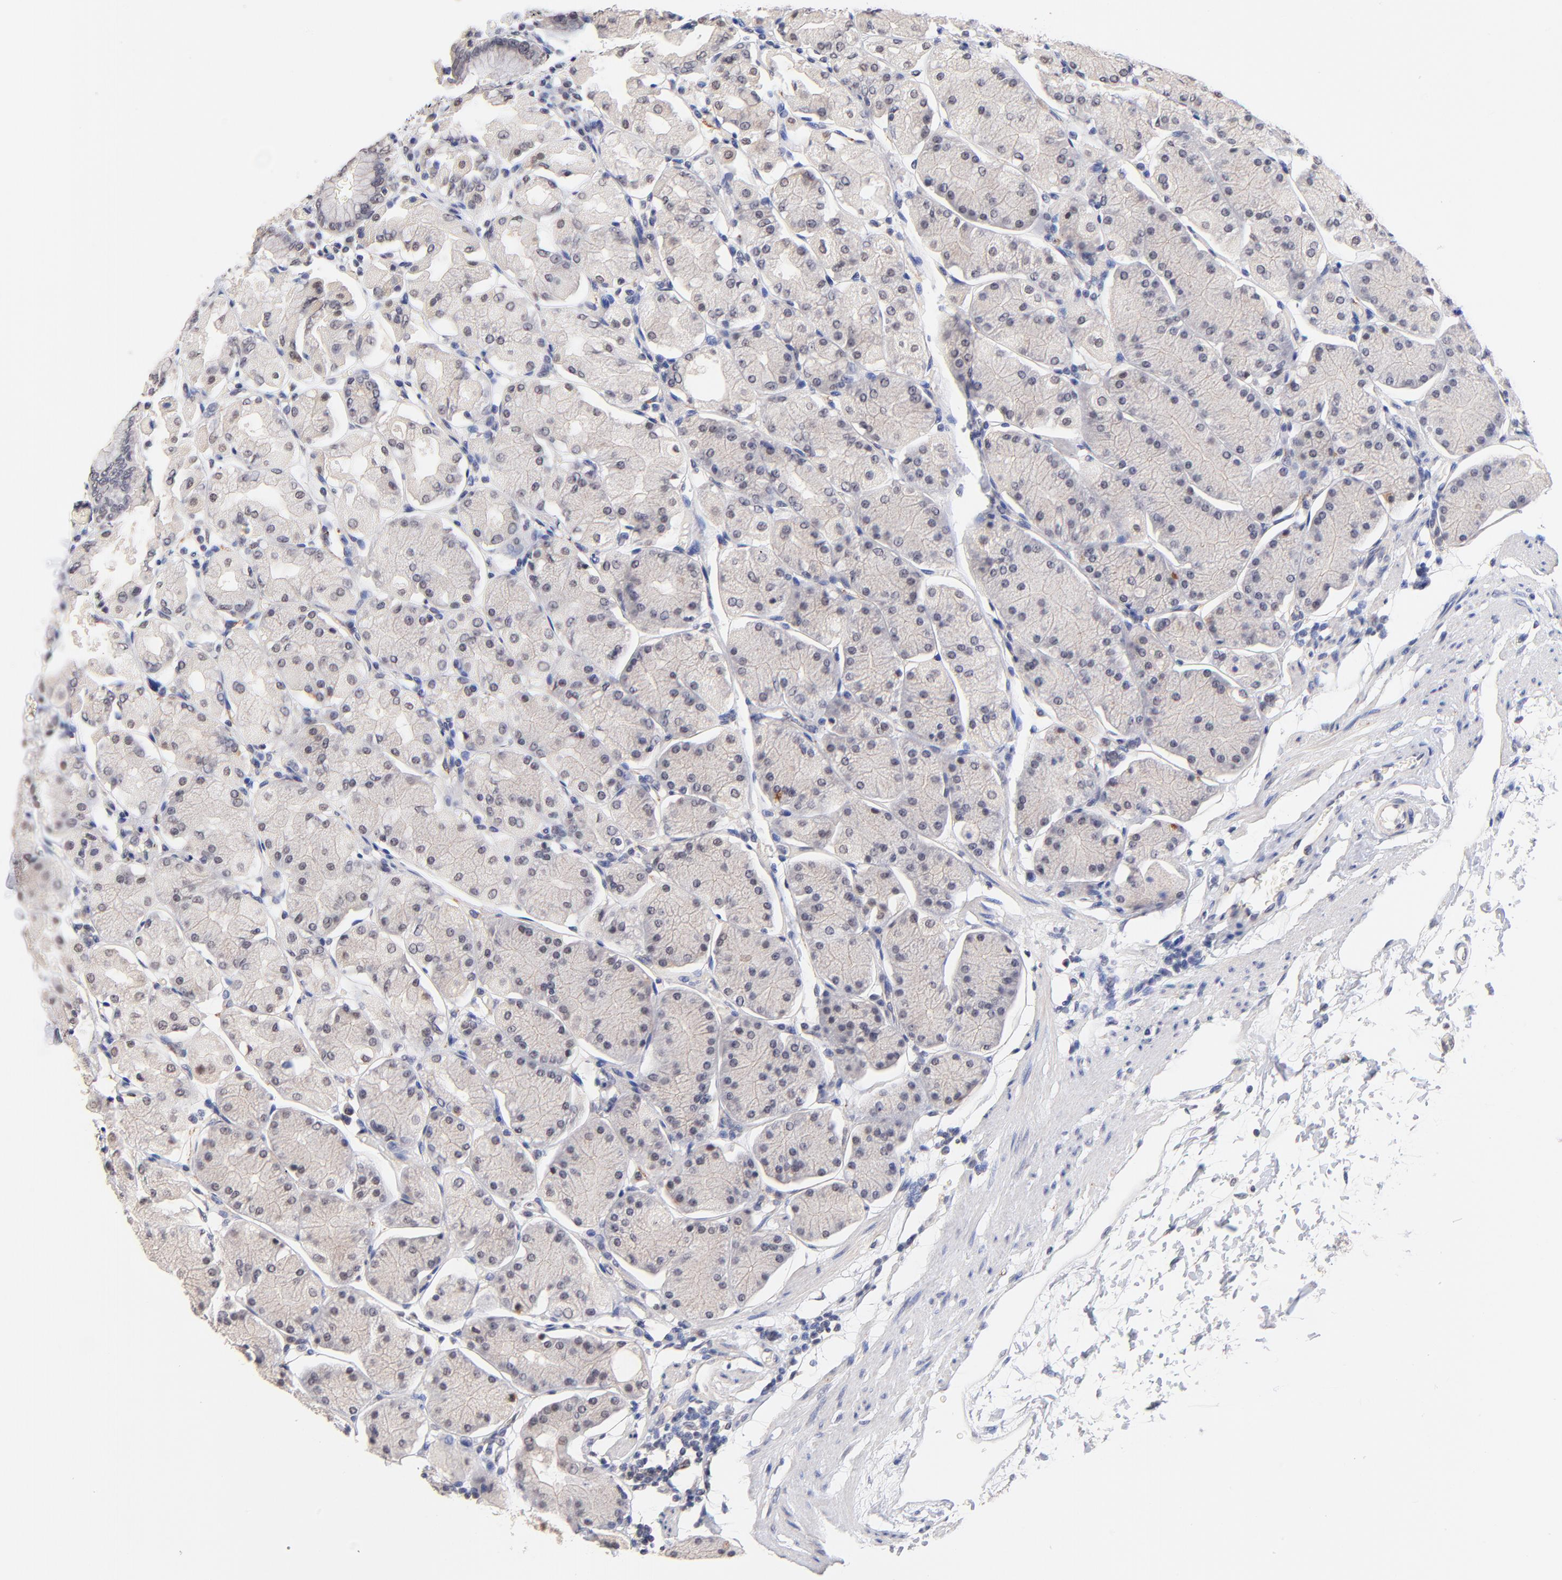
{"staining": {"intensity": "negative", "quantity": "none", "location": "none"}, "tissue": "stomach", "cell_type": "Glandular cells", "image_type": "normal", "snomed": [{"axis": "morphology", "description": "Normal tissue, NOS"}, {"axis": "topography", "description": "Stomach, upper"}, {"axis": "topography", "description": "Stomach"}], "caption": "Immunohistochemical staining of normal stomach reveals no significant expression in glandular cells. (Stains: DAB immunohistochemistry (IHC) with hematoxylin counter stain, Microscopy: brightfield microscopy at high magnification).", "gene": "RIBC2", "patient": {"sex": "male", "age": 76}}